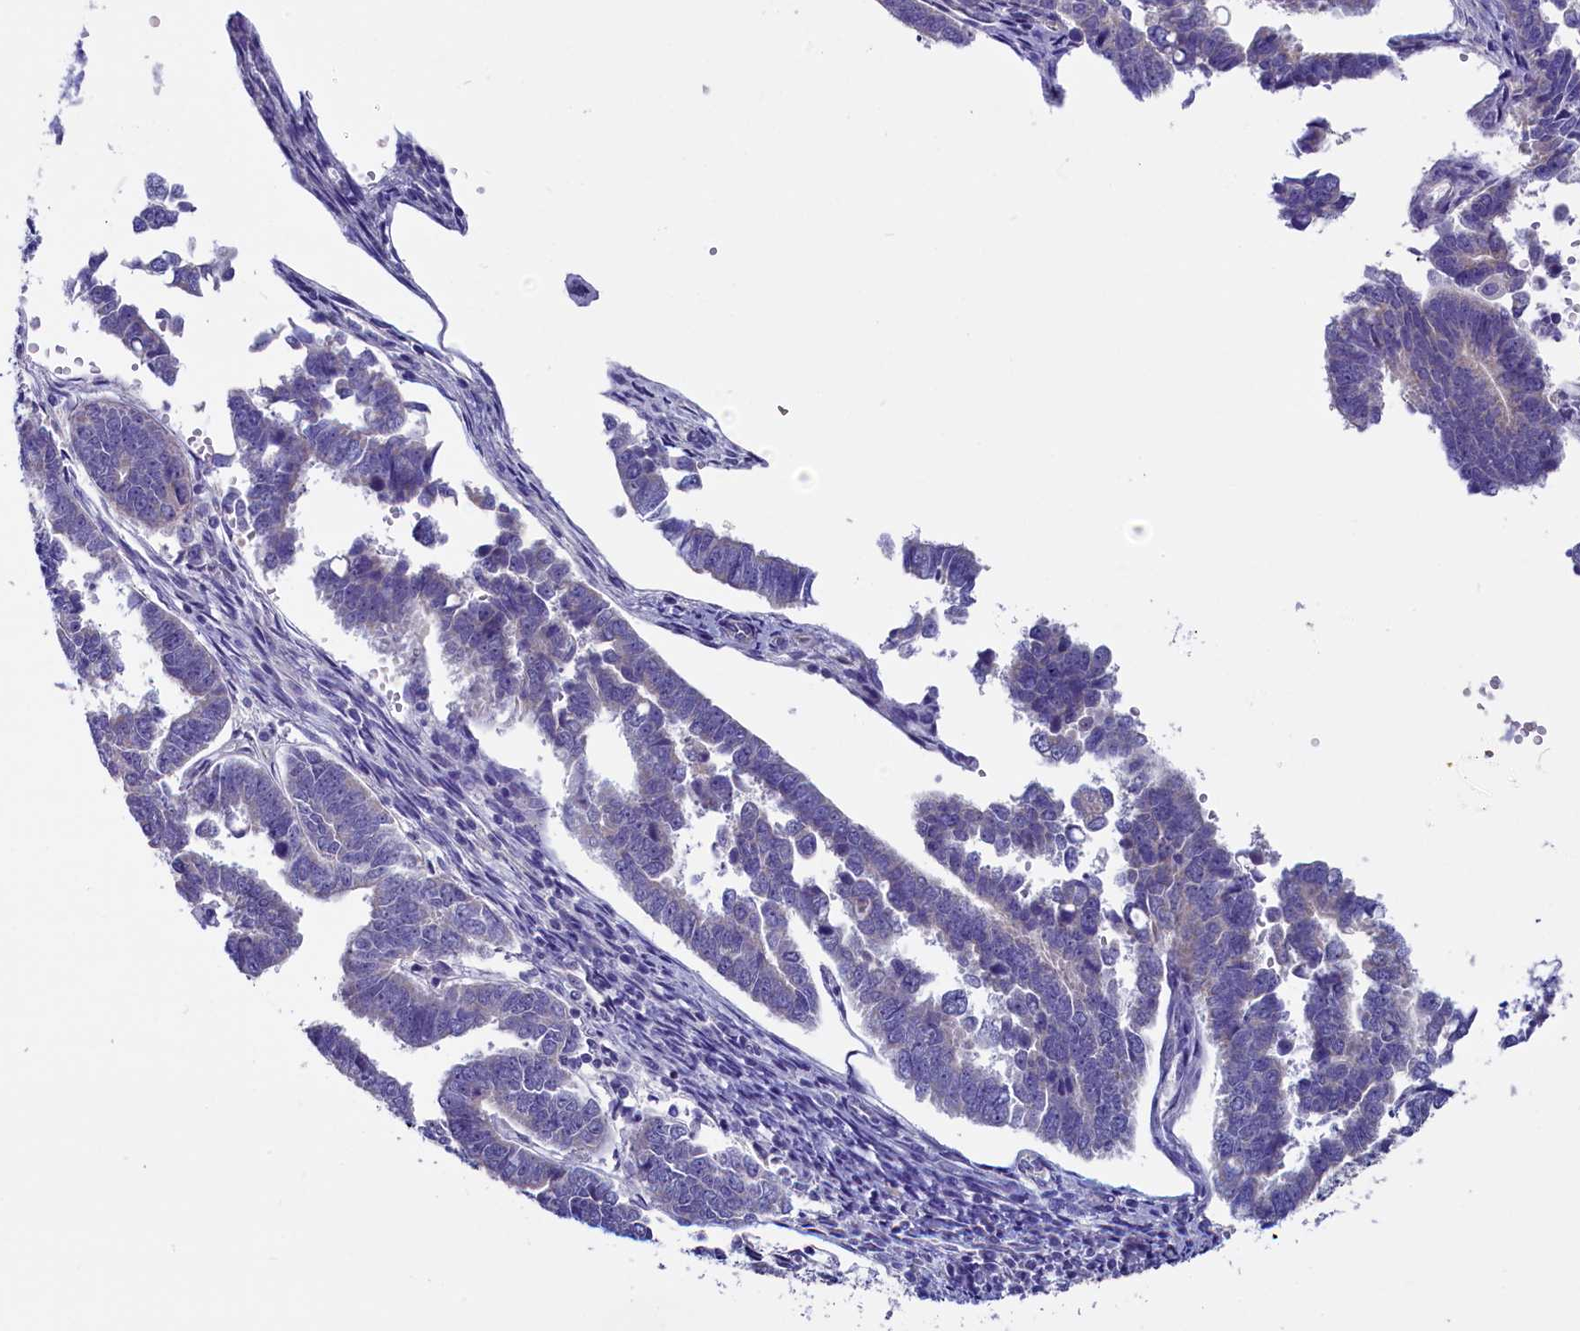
{"staining": {"intensity": "negative", "quantity": "none", "location": "none"}, "tissue": "endometrial cancer", "cell_type": "Tumor cells", "image_type": "cancer", "snomed": [{"axis": "morphology", "description": "Adenocarcinoma, NOS"}, {"axis": "topography", "description": "Endometrium"}], "caption": "A histopathology image of human endometrial adenocarcinoma is negative for staining in tumor cells.", "gene": "CIAPIN1", "patient": {"sex": "female", "age": 75}}